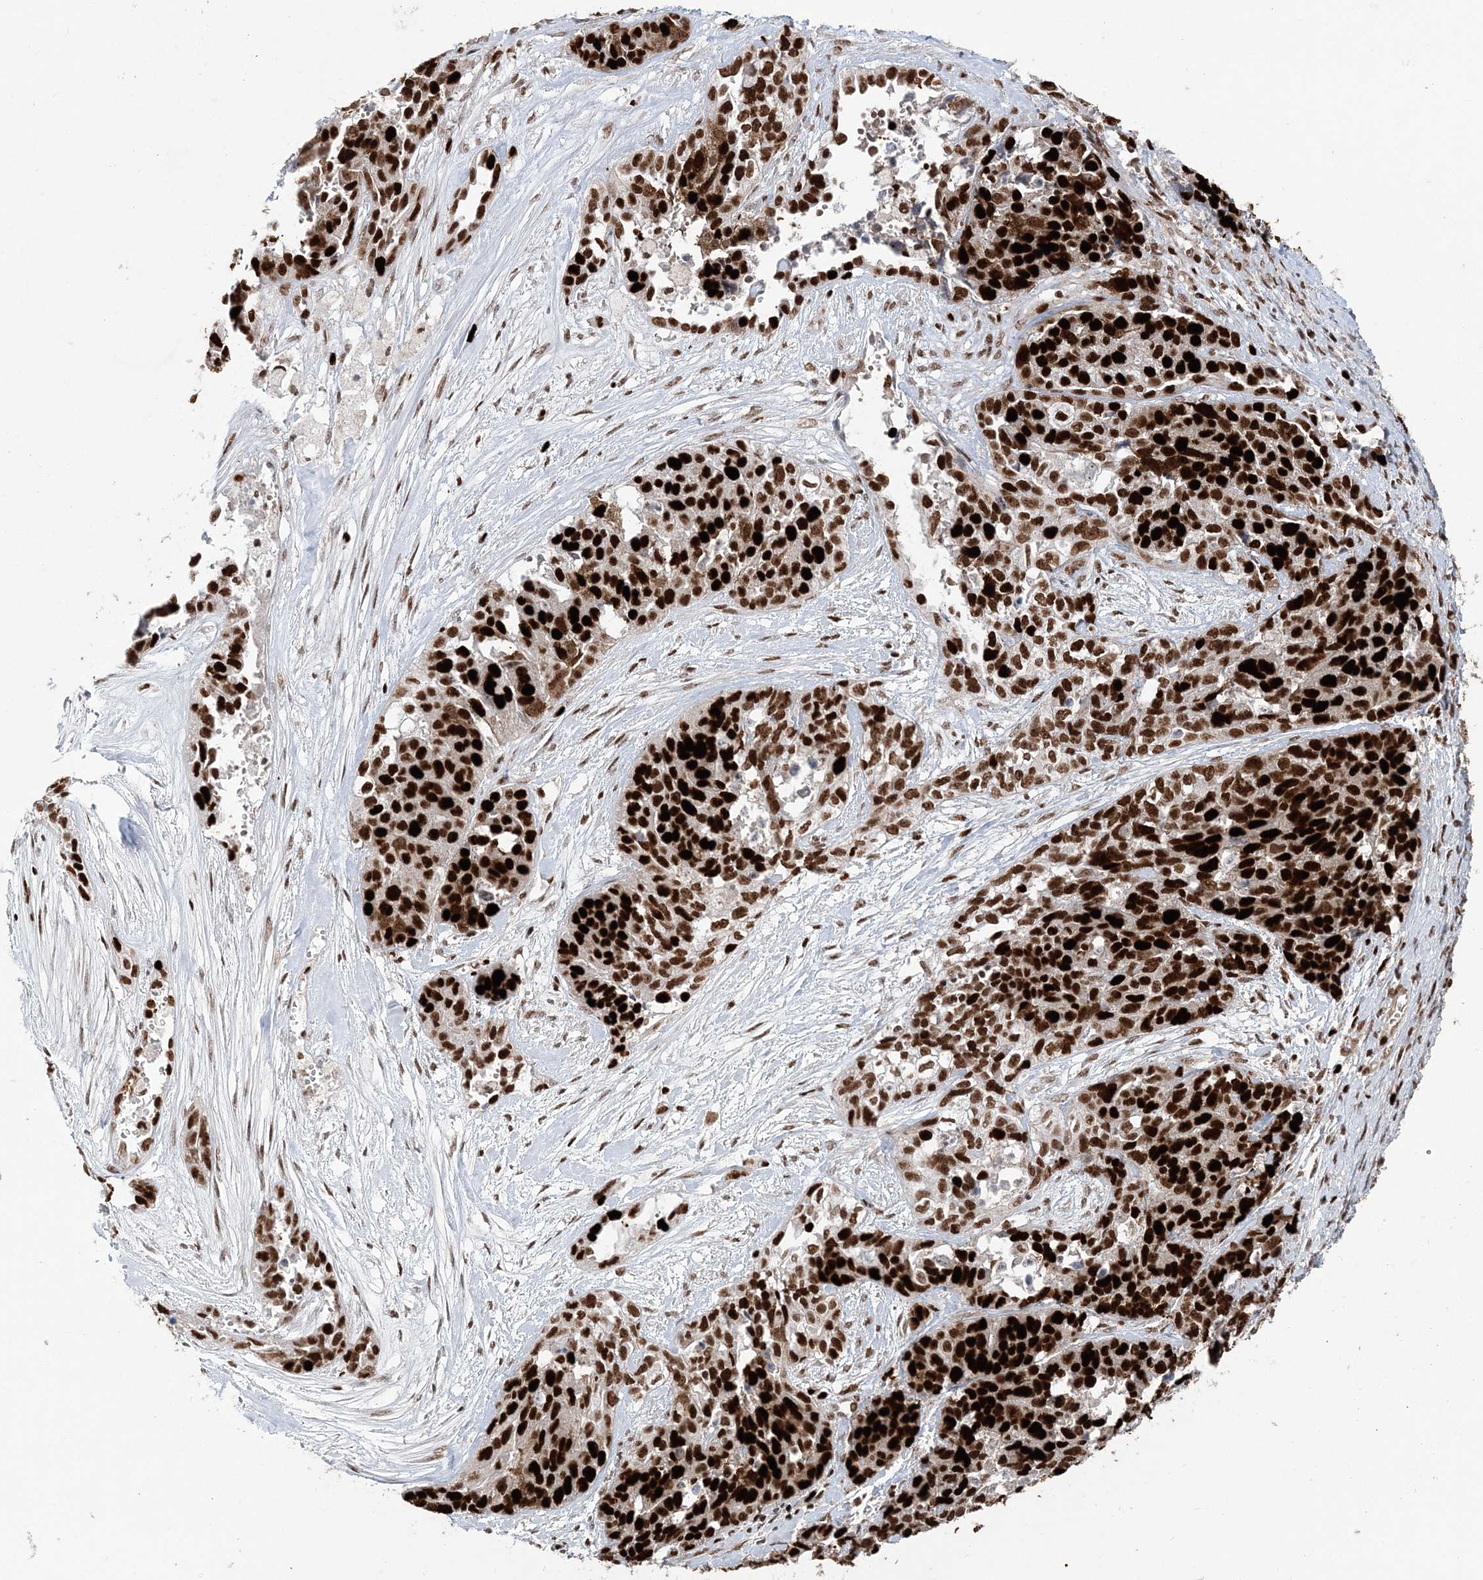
{"staining": {"intensity": "strong", "quantity": ">75%", "location": "nuclear"}, "tissue": "ovarian cancer", "cell_type": "Tumor cells", "image_type": "cancer", "snomed": [{"axis": "morphology", "description": "Cystadenocarcinoma, serous, NOS"}, {"axis": "topography", "description": "Ovary"}], "caption": "This is an image of IHC staining of ovarian cancer, which shows strong expression in the nuclear of tumor cells.", "gene": "LIG1", "patient": {"sex": "female", "age": 44}}